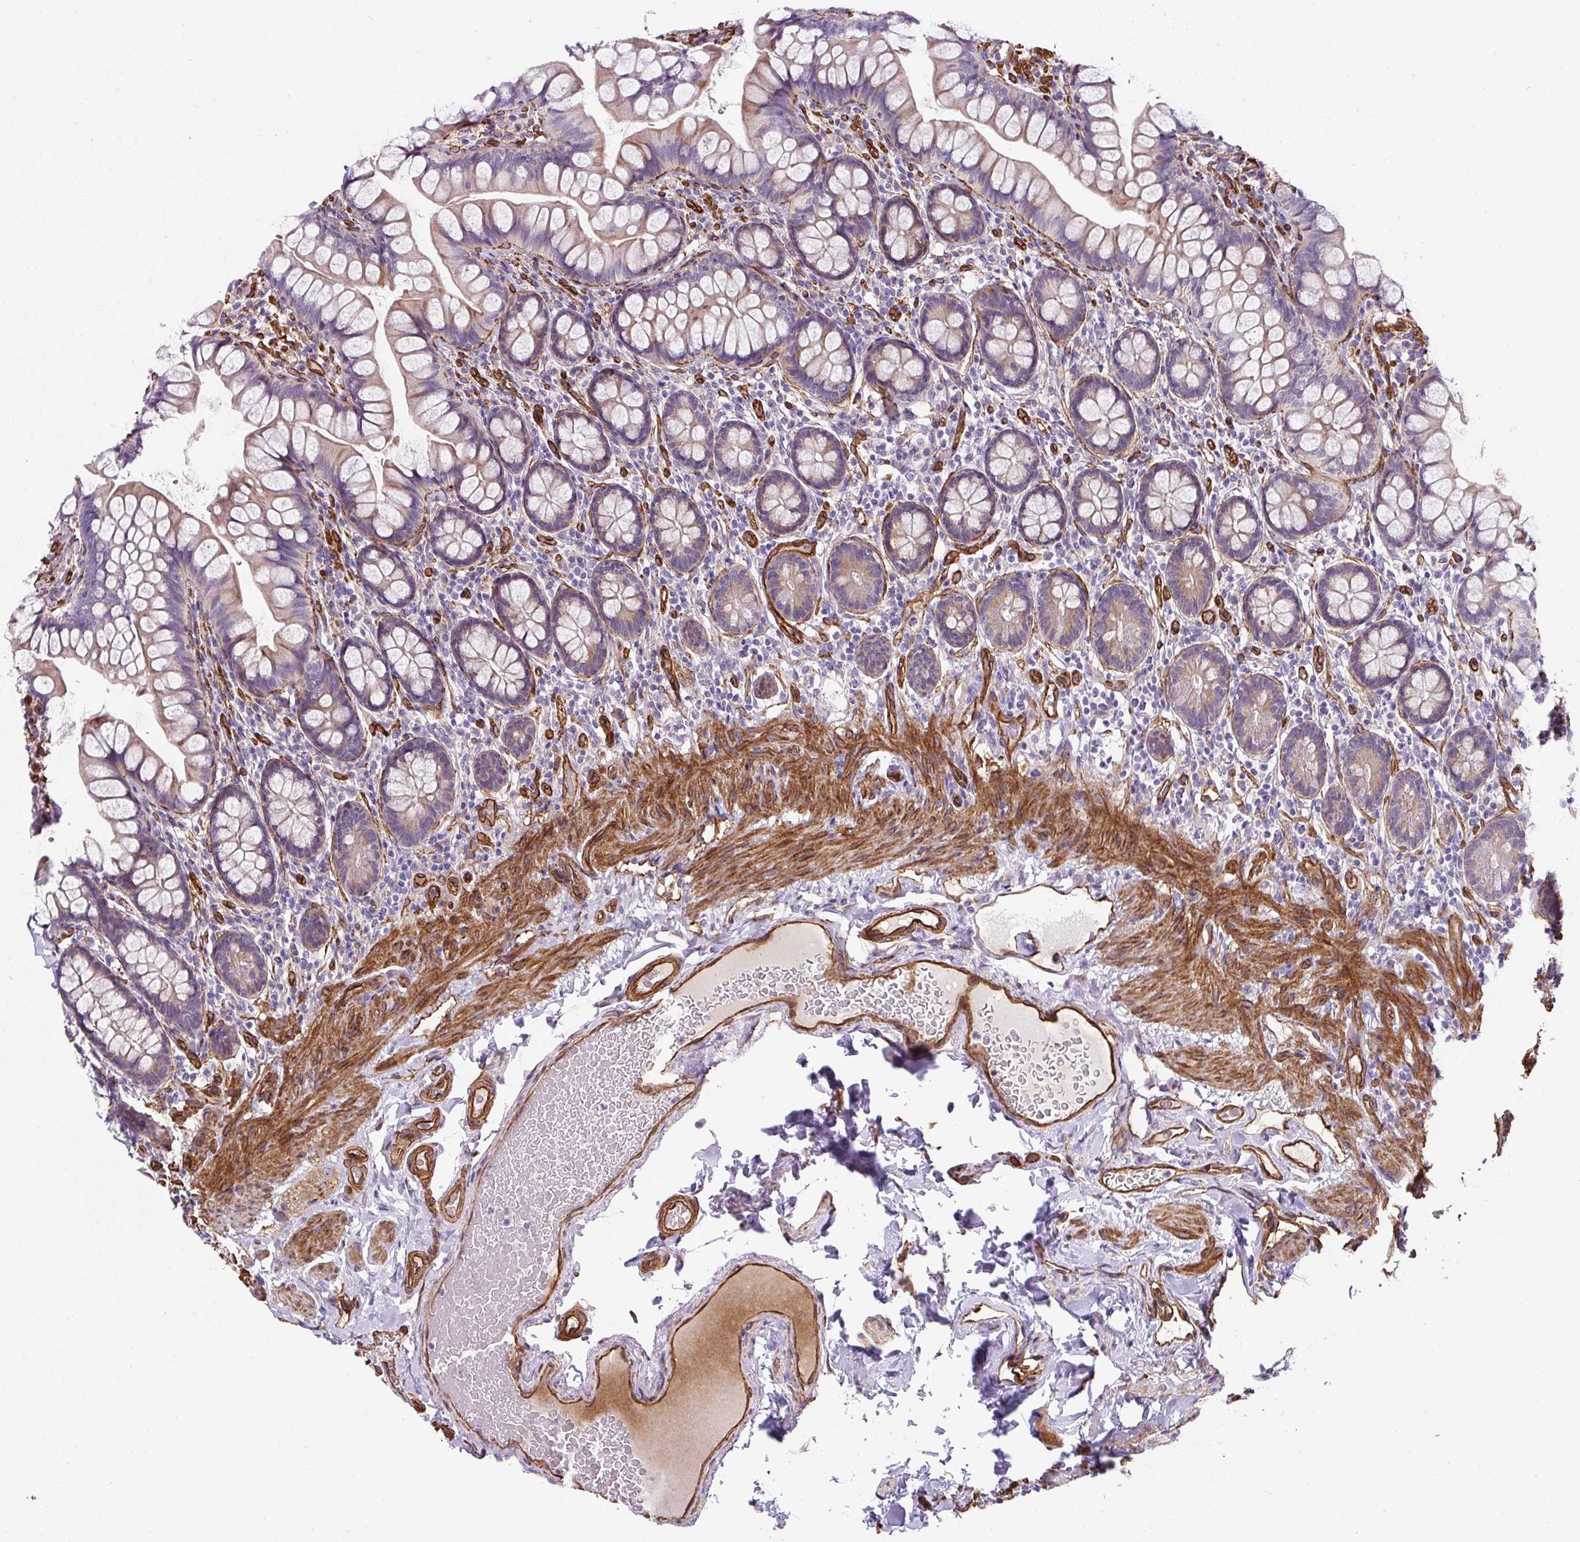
{"staining": {"intensity": "weak", "quantity": "25%-75%", "location": "cytoplasmic/membranous"}, "tissue": "small intestine", "cell_type": "Glandular cells", "image_type": "normal", "snomed": [{"axis": "morphology", "description": "Normal tissue, NOS"}, {"axis": "topography", "description": "Small intestine"}], "caption": "Immunohistochemical staining of unremarkable human small intestine reveals weak cytoplasmic/membranous protein expression in approximately 25%-75% of glandular cells. The staining is performed using DAB brown chromogen to label protein expression. The nuclei are counter-stained blue using hematoxylin.", "gene": "ANKUB1", "patient": {"sex": "male", "age": 70}}